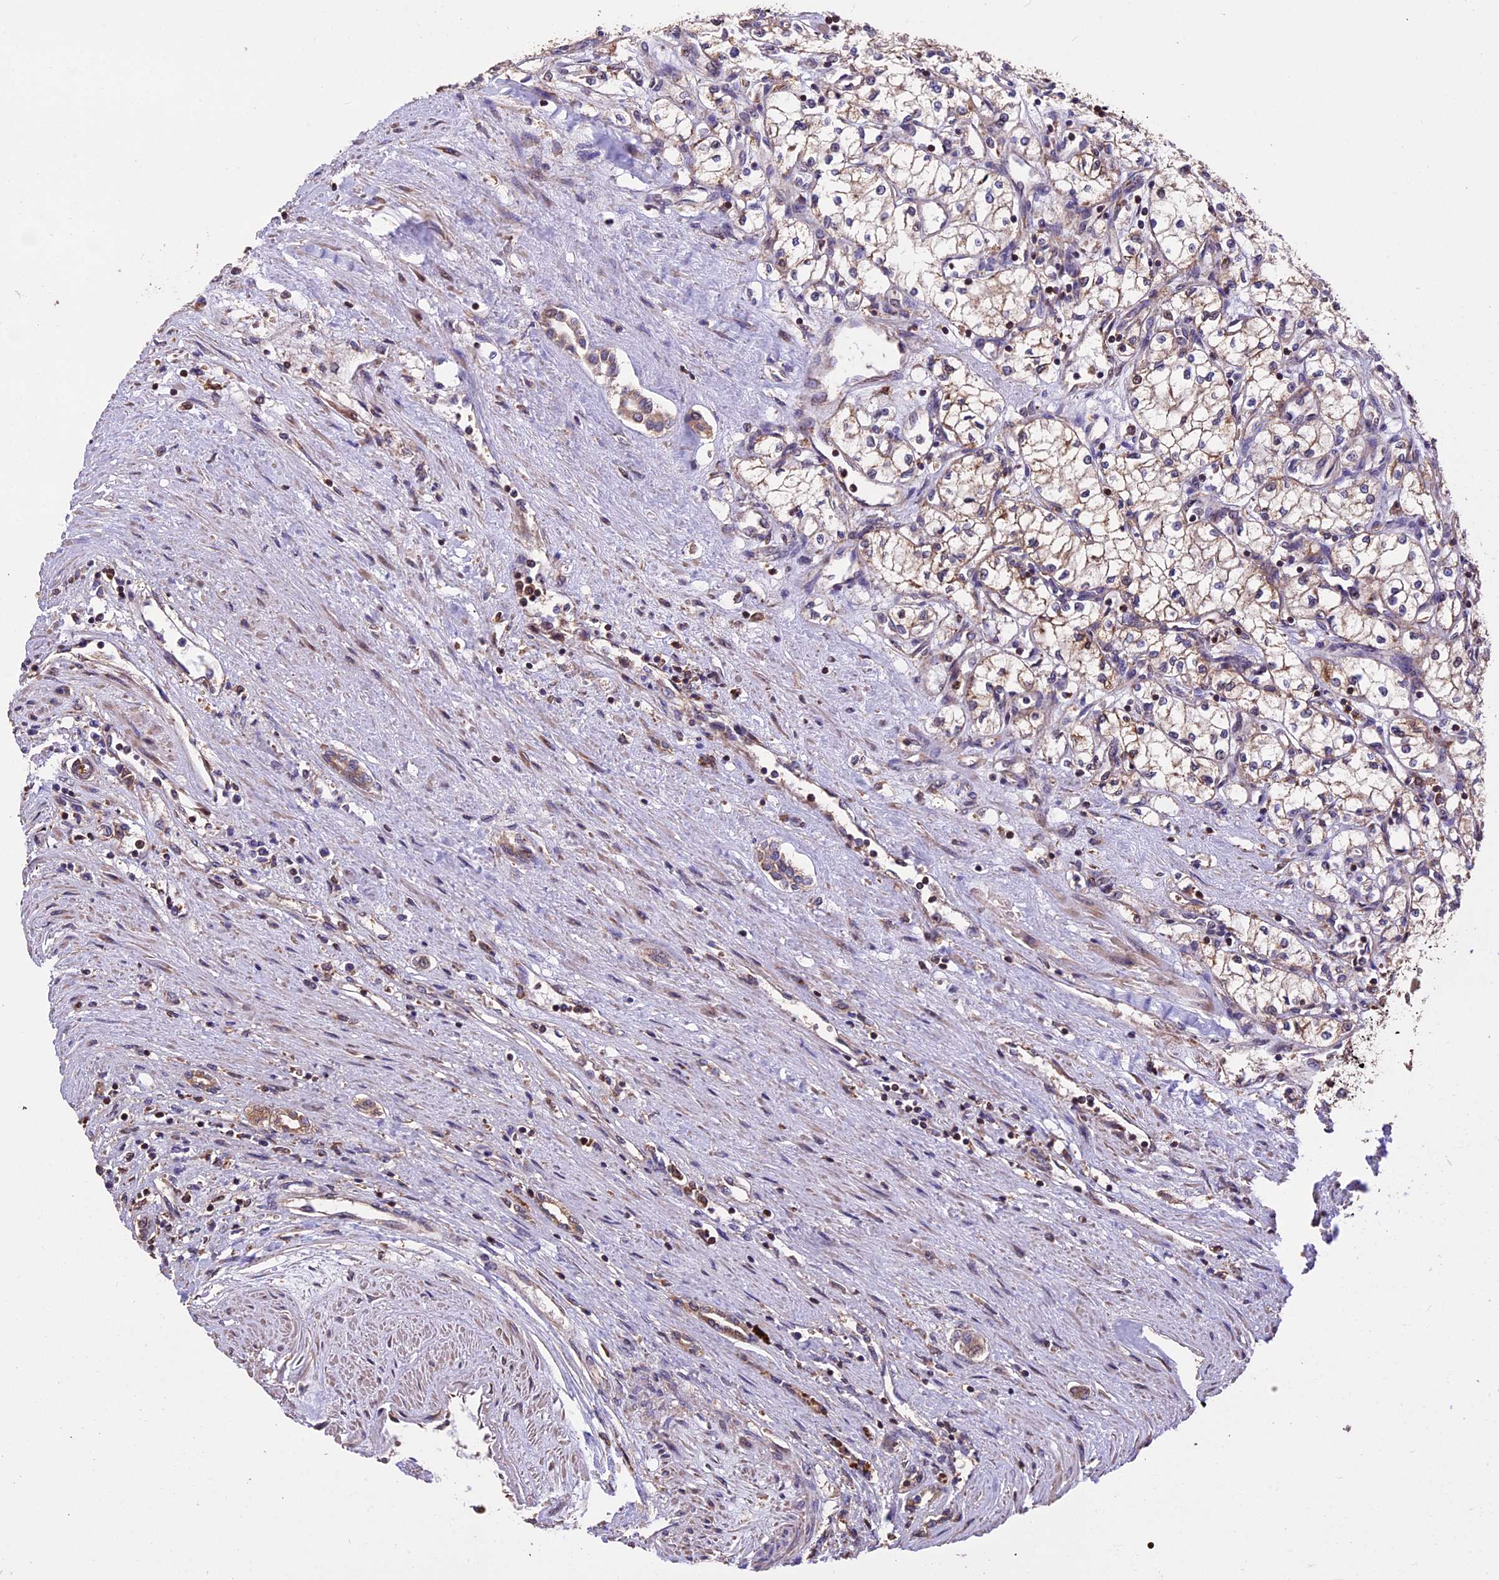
{"staining": {"intensity": "weak", "quantity": ">75%", "location": "cytoplasmic/membranous"}, "tissue": "renal cancer", "cell_type": "Tumor cells", "image_type": "cancer", "snomed": [{"axis": "morphology", "description": "Adenocarcinoma, NOS"}, {"axis": "topography", "description": "Kidney"}], "caption": "A high-resolution image shows IHC staining of adenocarcinoma (renal), which reveals weak cytoplasmic/membranous expression in approximately >75% of tumor cells.", "gene": "PKD2L2", "patient": {"sex": "male", "age": 59}}